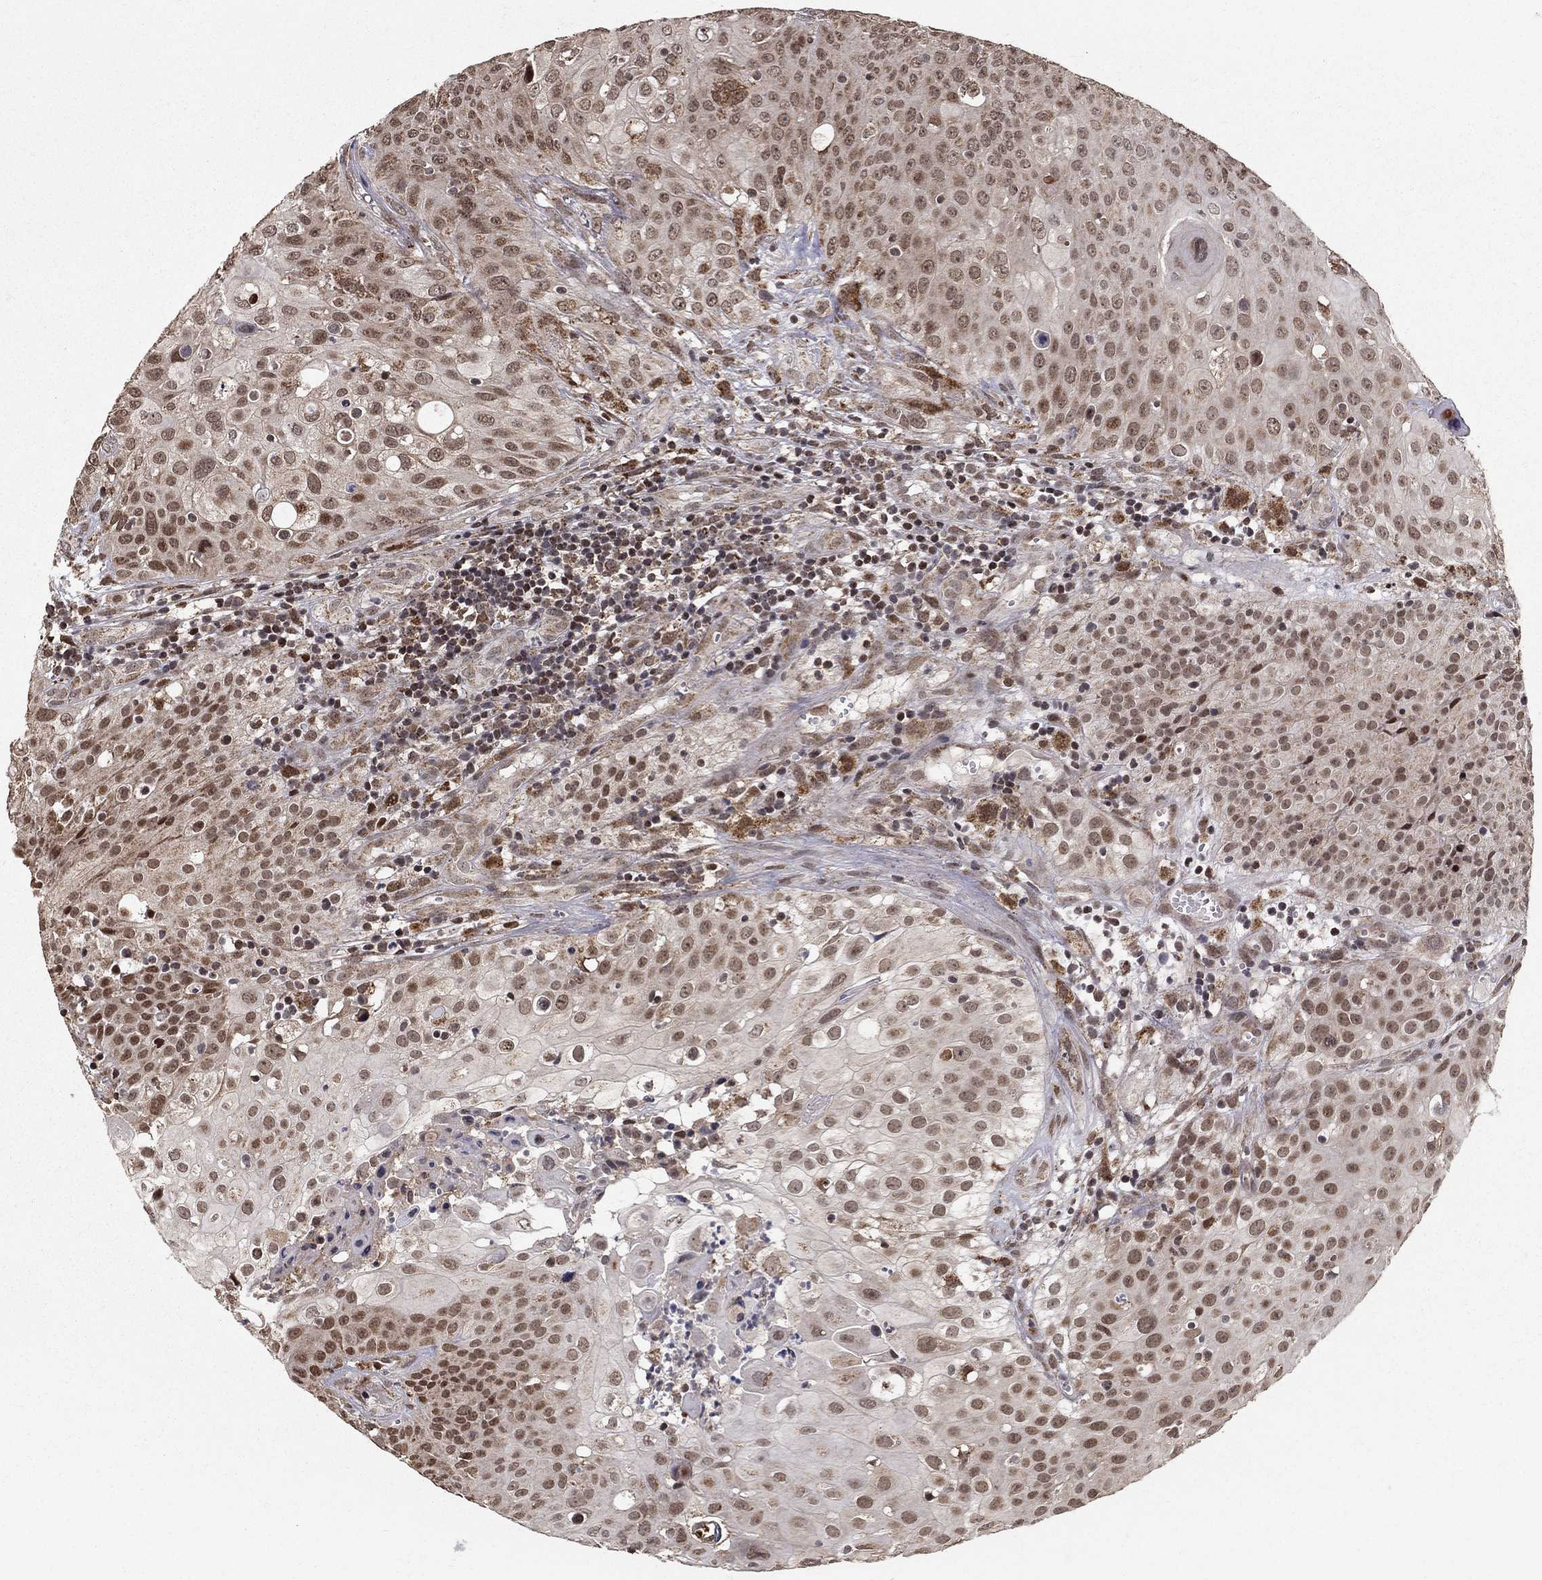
{"staining": {"intensity": "moderate", "quantity": "<25%", "location": "cytoplasmic/membranous,nuclear"}, "tissue": "urothelial cancer", "cell_type": "Tumor cells", "image_type": "cancer", "snomed": [{"axis": "morphology", "description": "Urothelial carcinoma, High grade"}, {"axis": "topography", "description": "Urinary bladder"}], "caption": "High-grade urothelial carcinoma stained with a brown dye demonstrates moderate cytoplasmic/membranous and nuclear positive expression in about <25% of tumor cells.", "gene": "ACOT13", "patient": {"sex": "female", "age": 79}}